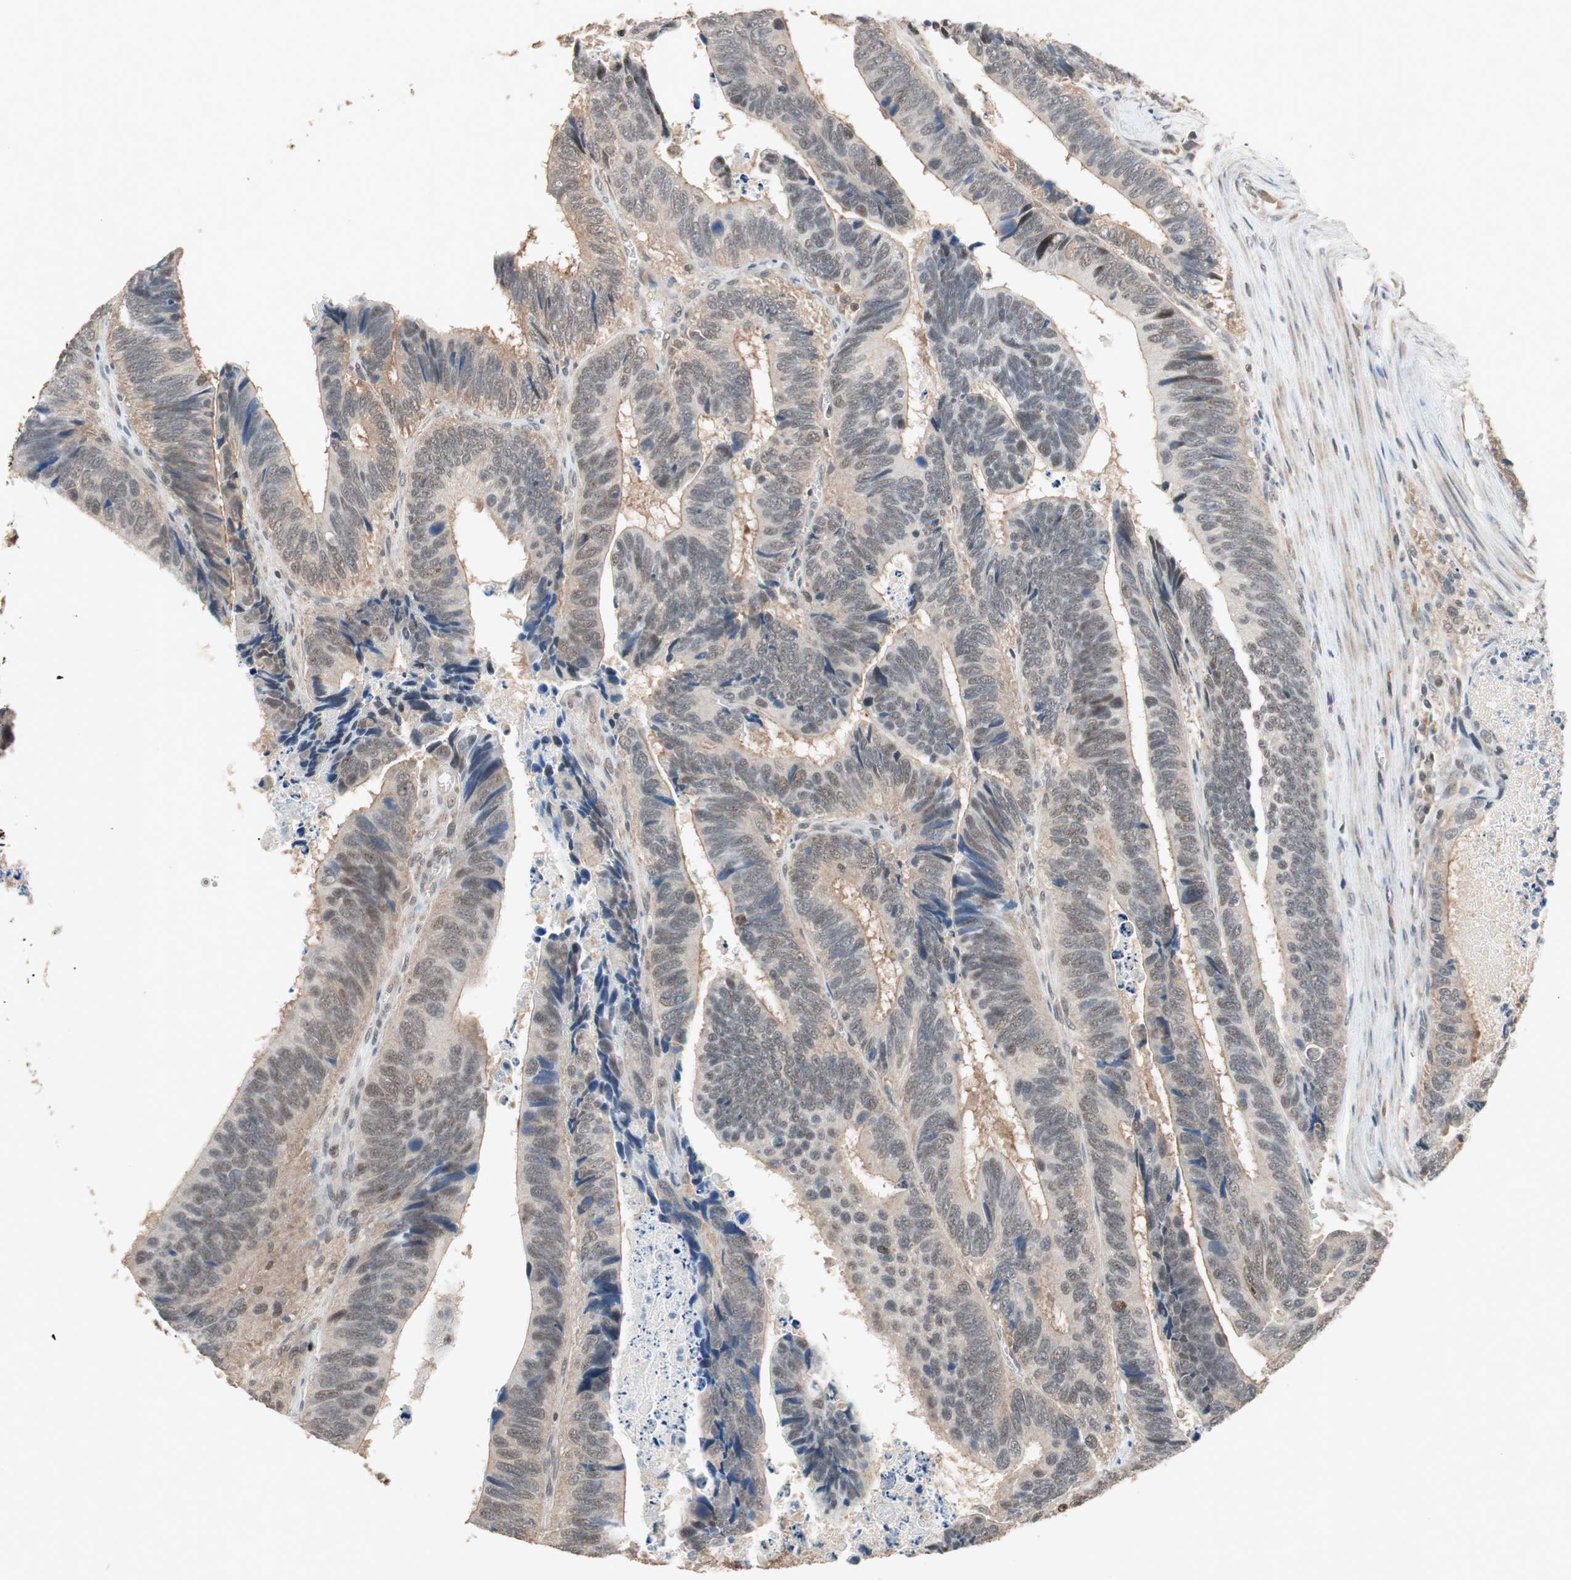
{"staining": {"intensity": "moderate", "quantity": ">75%", "location": "cytoplasmic/membranous"}, "tissue": "colorectal cancer", "cell_type": "Tumor cells", "image_type": "cancer", "snomed": [{"axis": "morphology", "description": "Adenocarcinoma, NOS"}, {"axis": "topography", "description": "Colon"}], "caption": "Brown immunohistochemical staining in colorectal adenocarcinoma displays moderate cytoplasmic/membranous staining in approximately >75% of tumor cells. The protein of interest is shown in brown color, while the nuclei are stained blue.", "gene": "GART", "patient": {"sex": "male", "age": 72}}